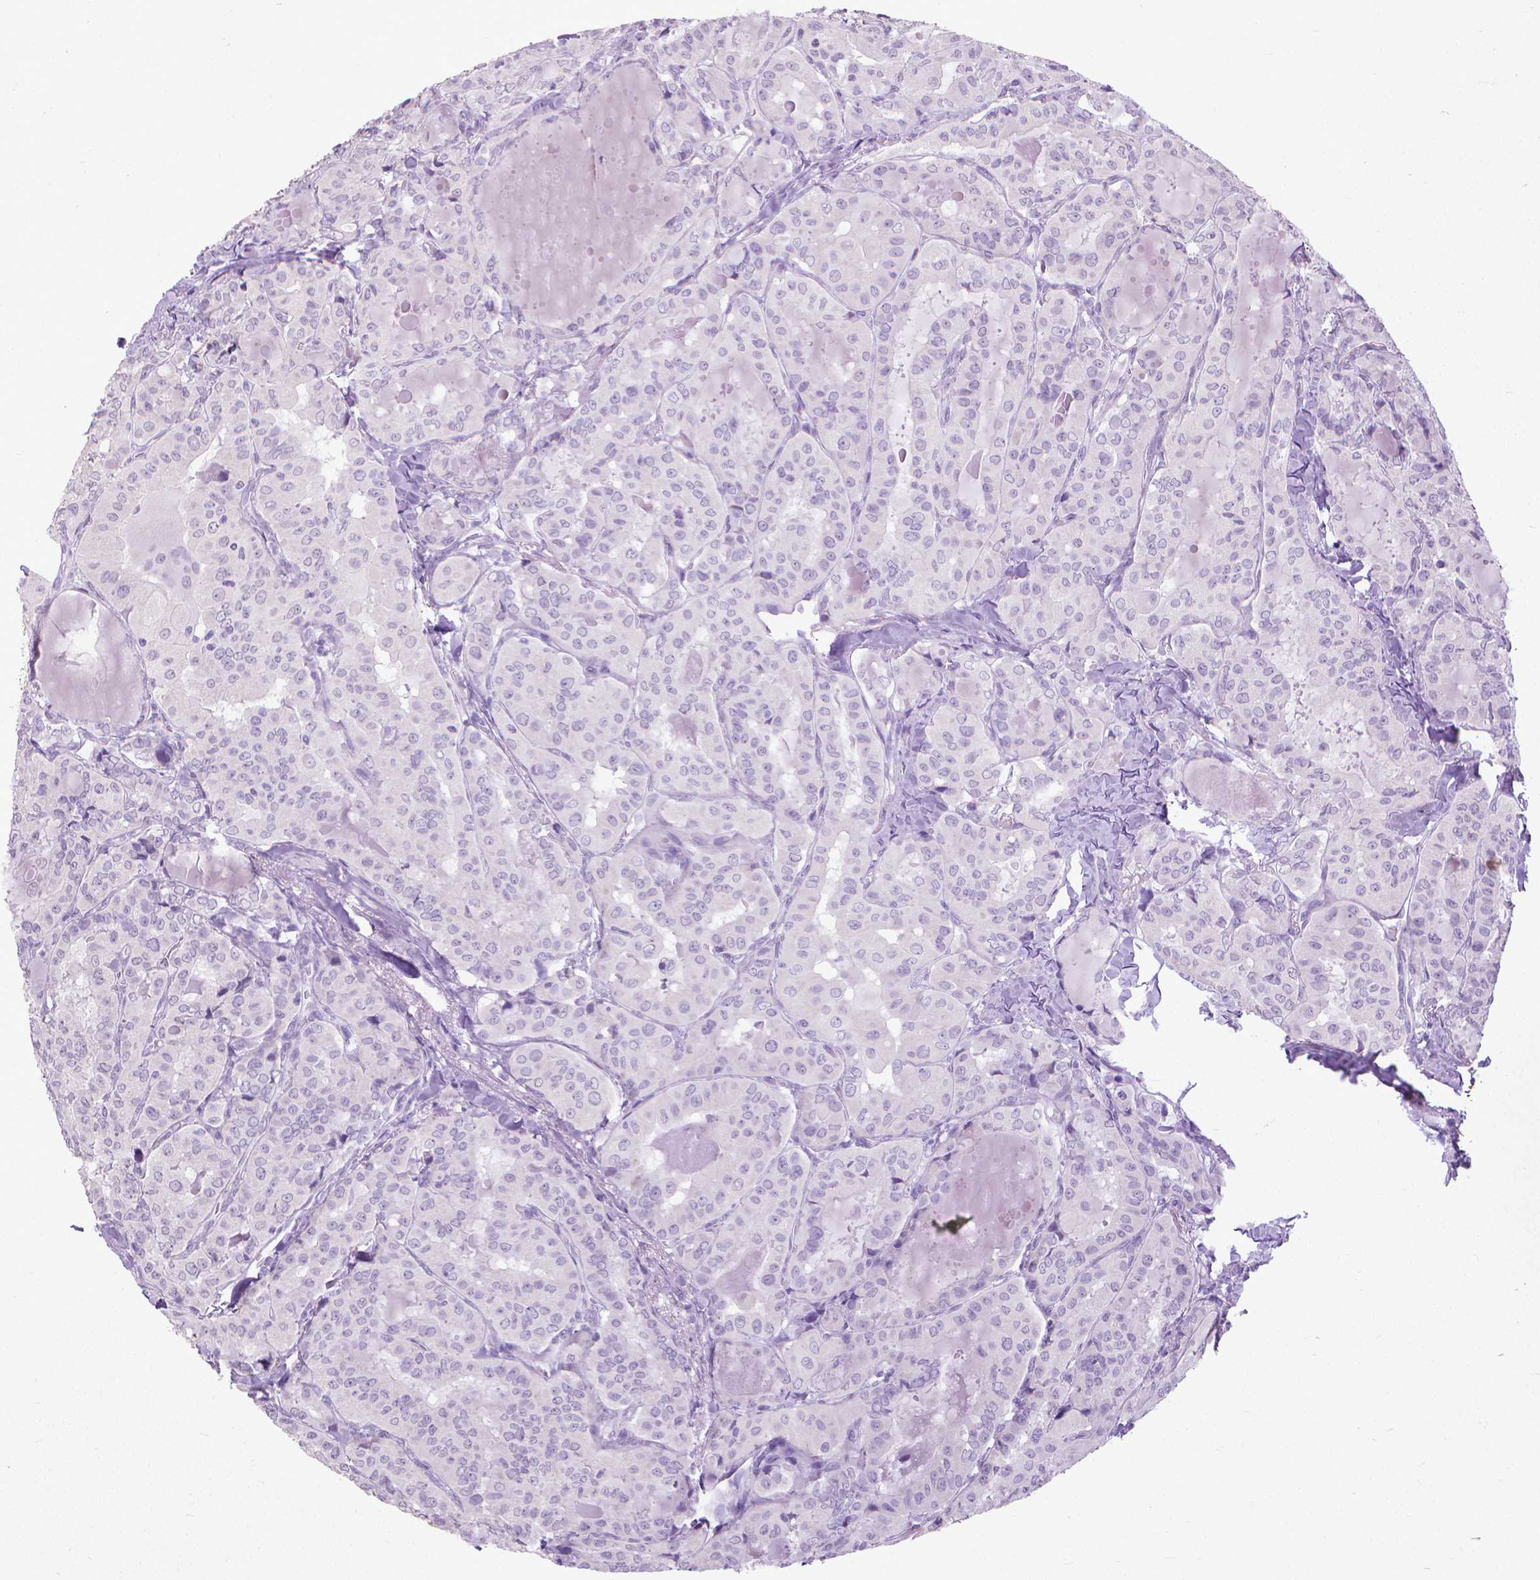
{"staining": {"intensity": "negative", "quantity": "none", "location": "none"}, "tissue": "thyroid cancer", "cell_type": "Tumor cells", "image_type": "cancer", "snomed": [{"axis": "morphology", "description": "Papillary adenocarcinoma, NOS"}, {"axis": "topography", "description": "Thyroid gland"}], "caption": "Thyroid papillary adenocarcinoma was stained to show a protein in brown. There is no significant expression in tumor cells.", "gene": "KRT5", "patient": {"sex": "female", "age": 41}}